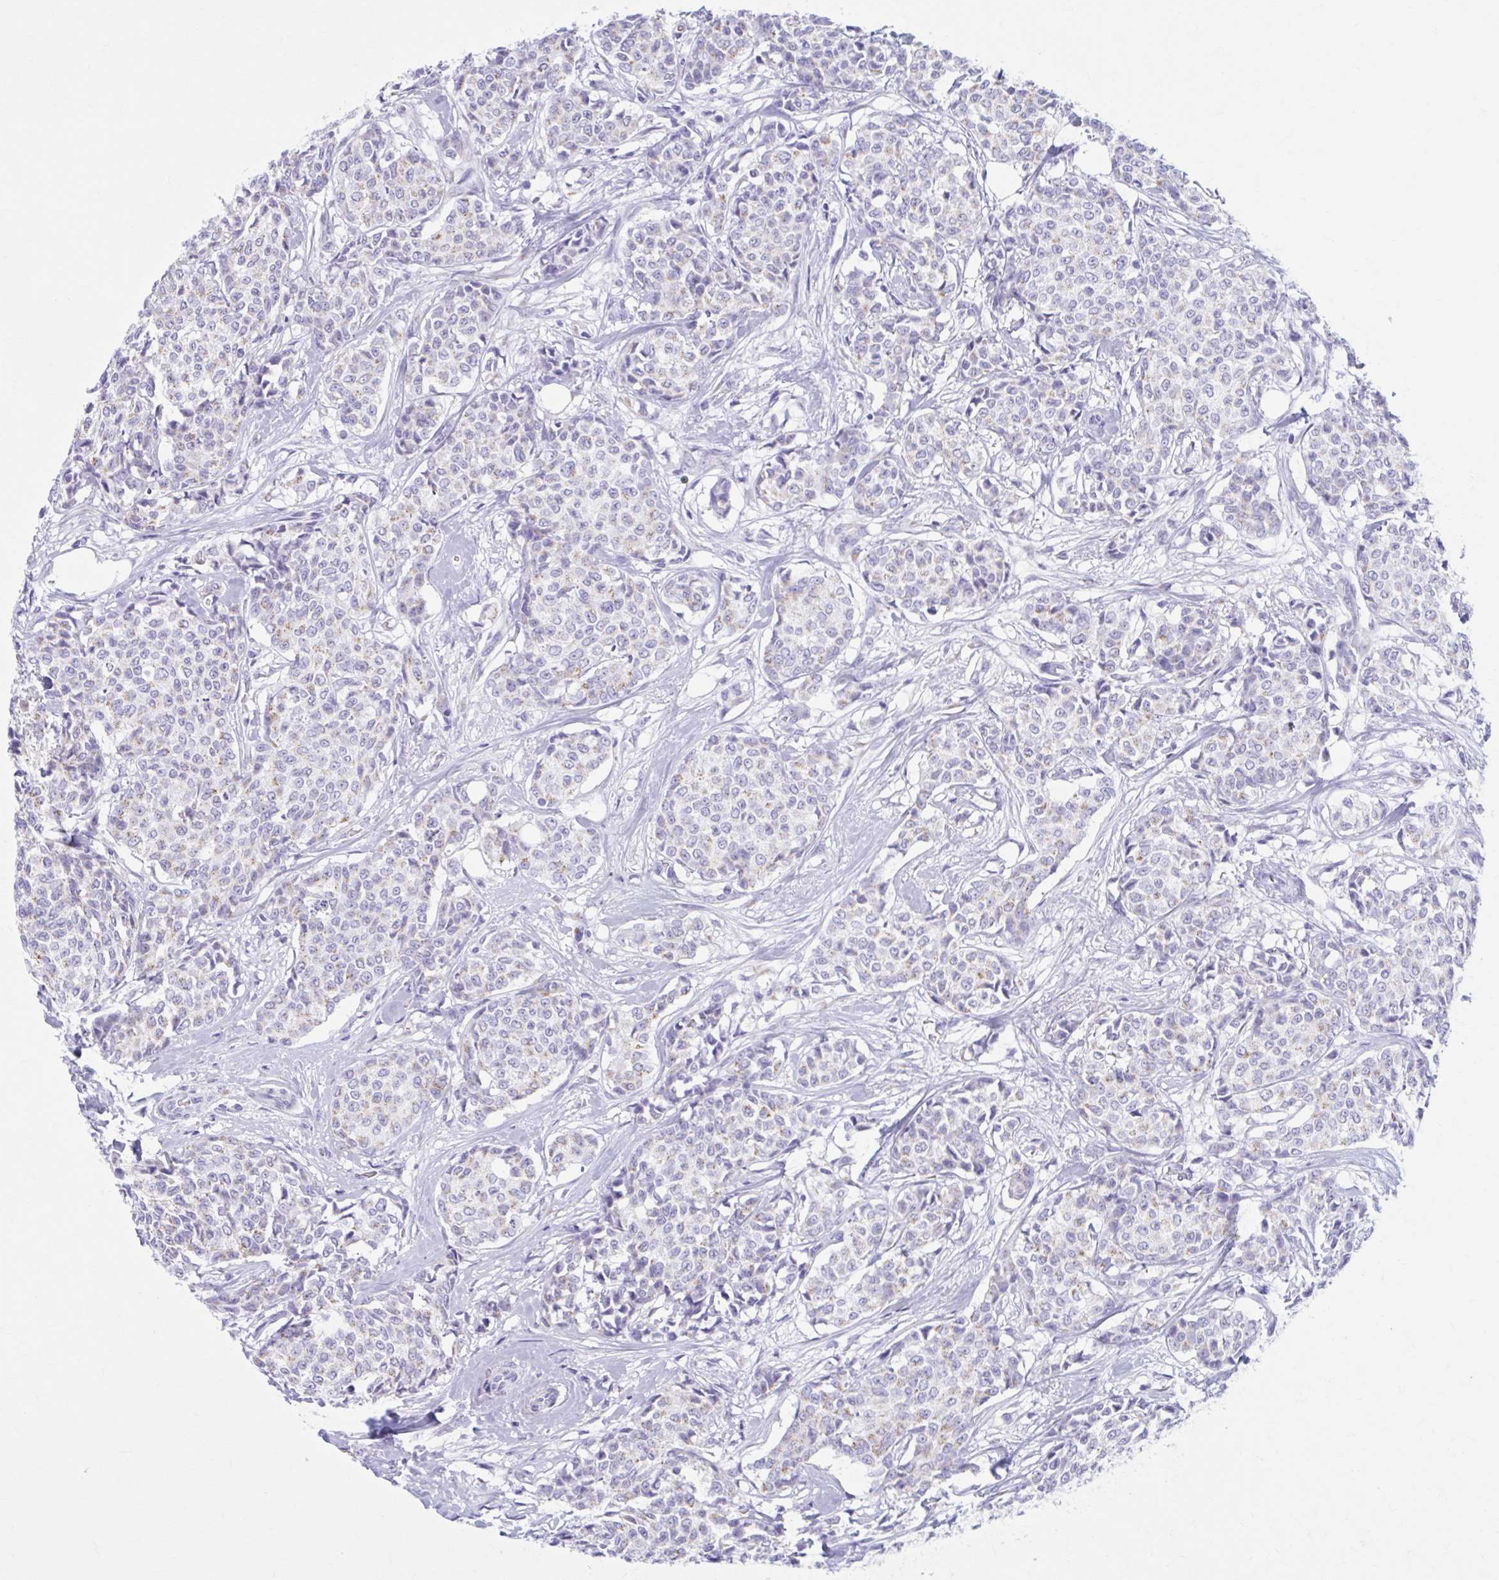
{"staining": {"intensity": "weak", "quantity": "25%-75%", "location": "cytoplasmic/membranous"}, "tissue": "breast cancer", "cell_type": "Tumor cells", "image_type": "cancer", "snomed": [{"axis": "morphology", "description": "Duct carcinoma"}, {"axis": "topography", "description": "Breast"}], "caption": "Protein staining reveals weak cytoplasmic/membranous expression in about 25%-75% of tumor cells in breast cancer (invasive ductal carcinoma). (Stains: DAB in brown, nuclei in blue, Microscopy: brightfield microscopy at high magnification).", "gene": "KCNE2", "patient": {"sex": "female", "age": 91}}